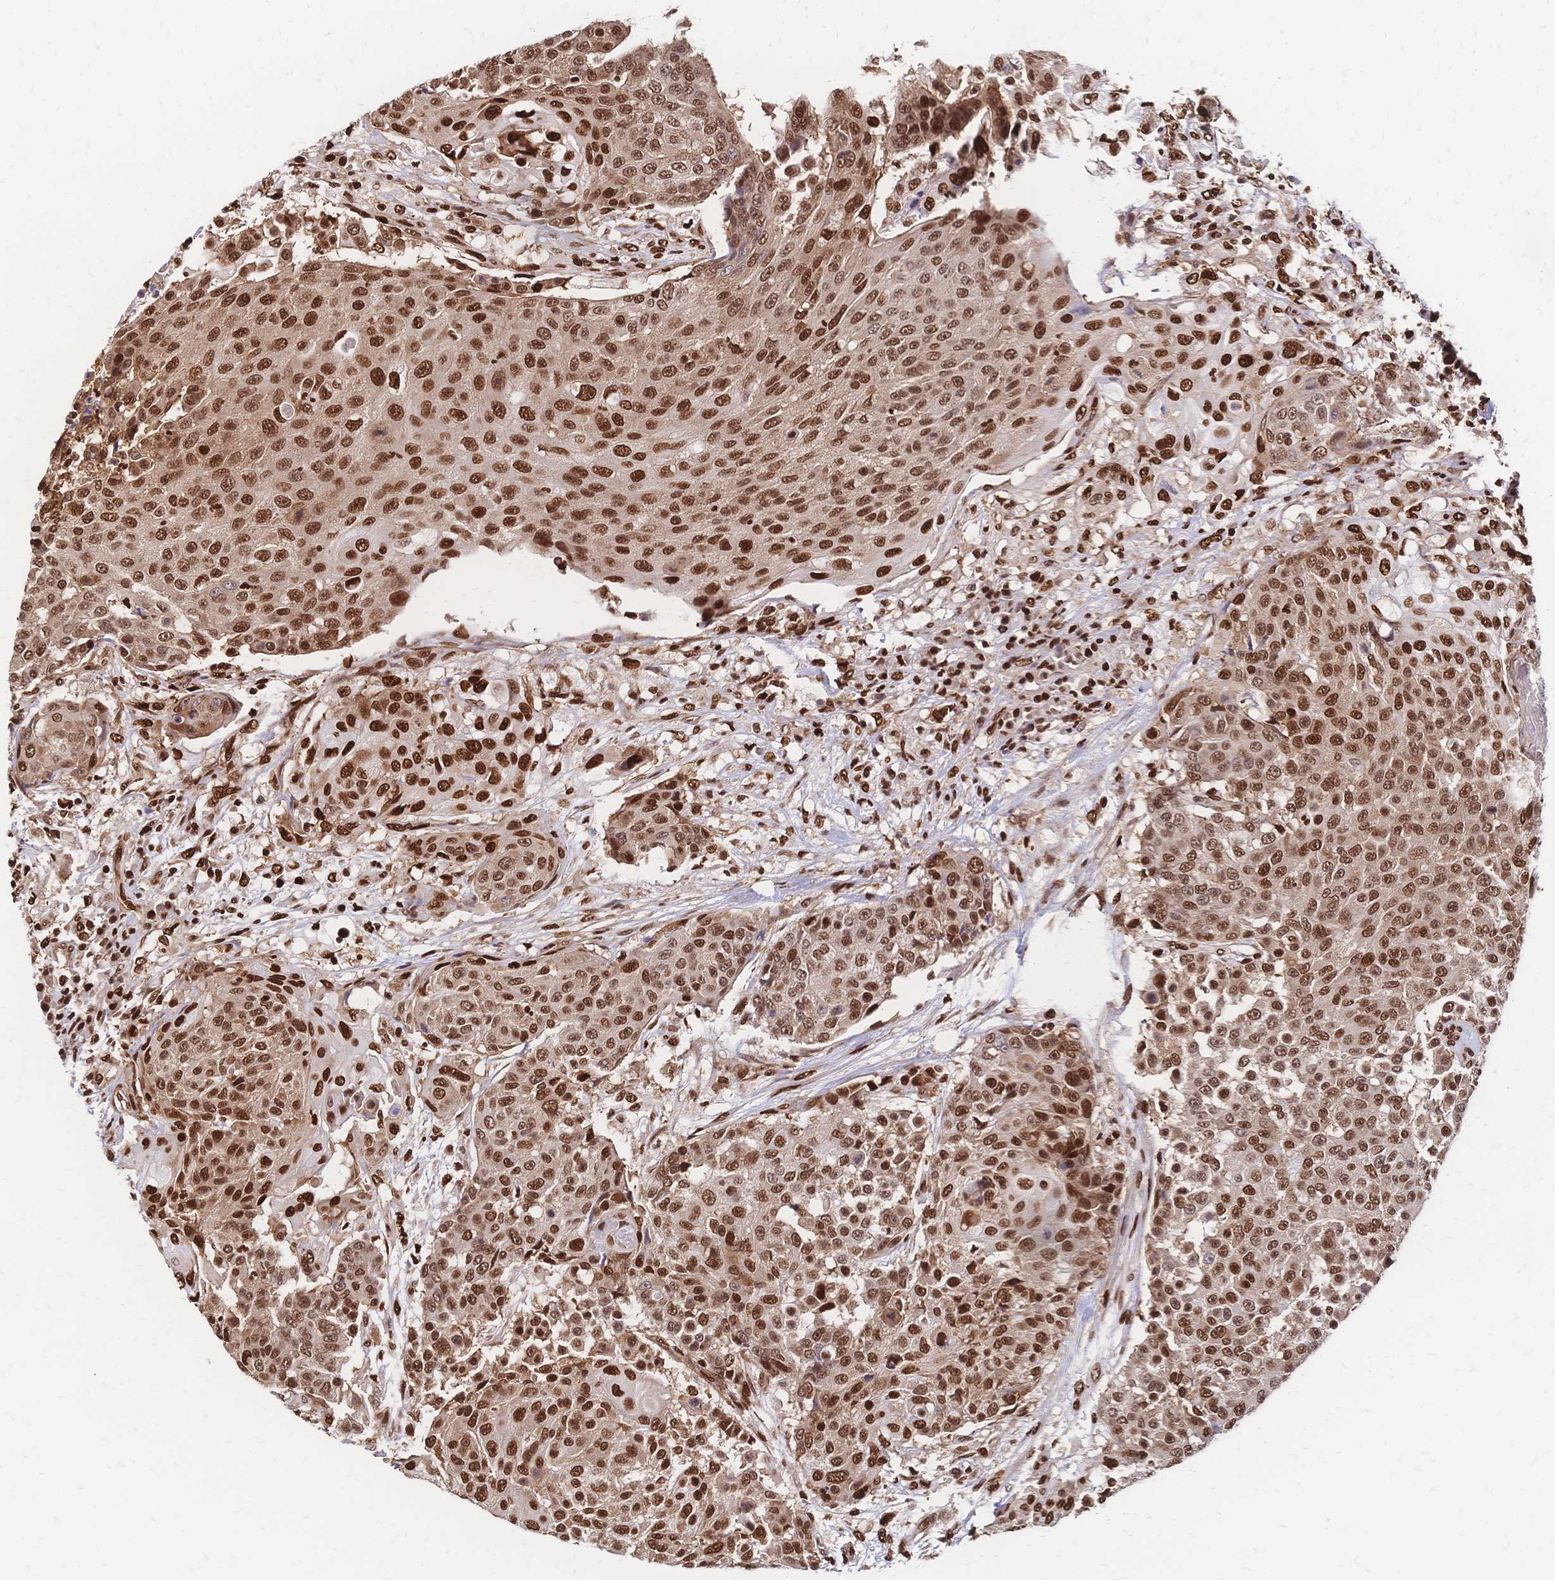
{"staining": {"intensity": "moderate", "quantity": ">75%", "location": "nuclear"}, "tissue": "urothelial cancer", "cell_type": "Tumor cells", "image_type": "cancer", "snomed": [{"axis": "morphology", "description": "Urothelial carcinoma, High grade"}, {"axis": "topography", "description": "Urinary bladder"}], "caption": "Immunohistochemical staining of human urothelial carcinoma (high-grade) shows moderate nuclear protein staining in approximately >75% of tumor cells. The staining was performed using DAB, with brown indicating positive protein expression. Nuclei are stained blue with hematoxylin.", "gene": "HDGF", "patient": {"sex": "female", "age": 63}}